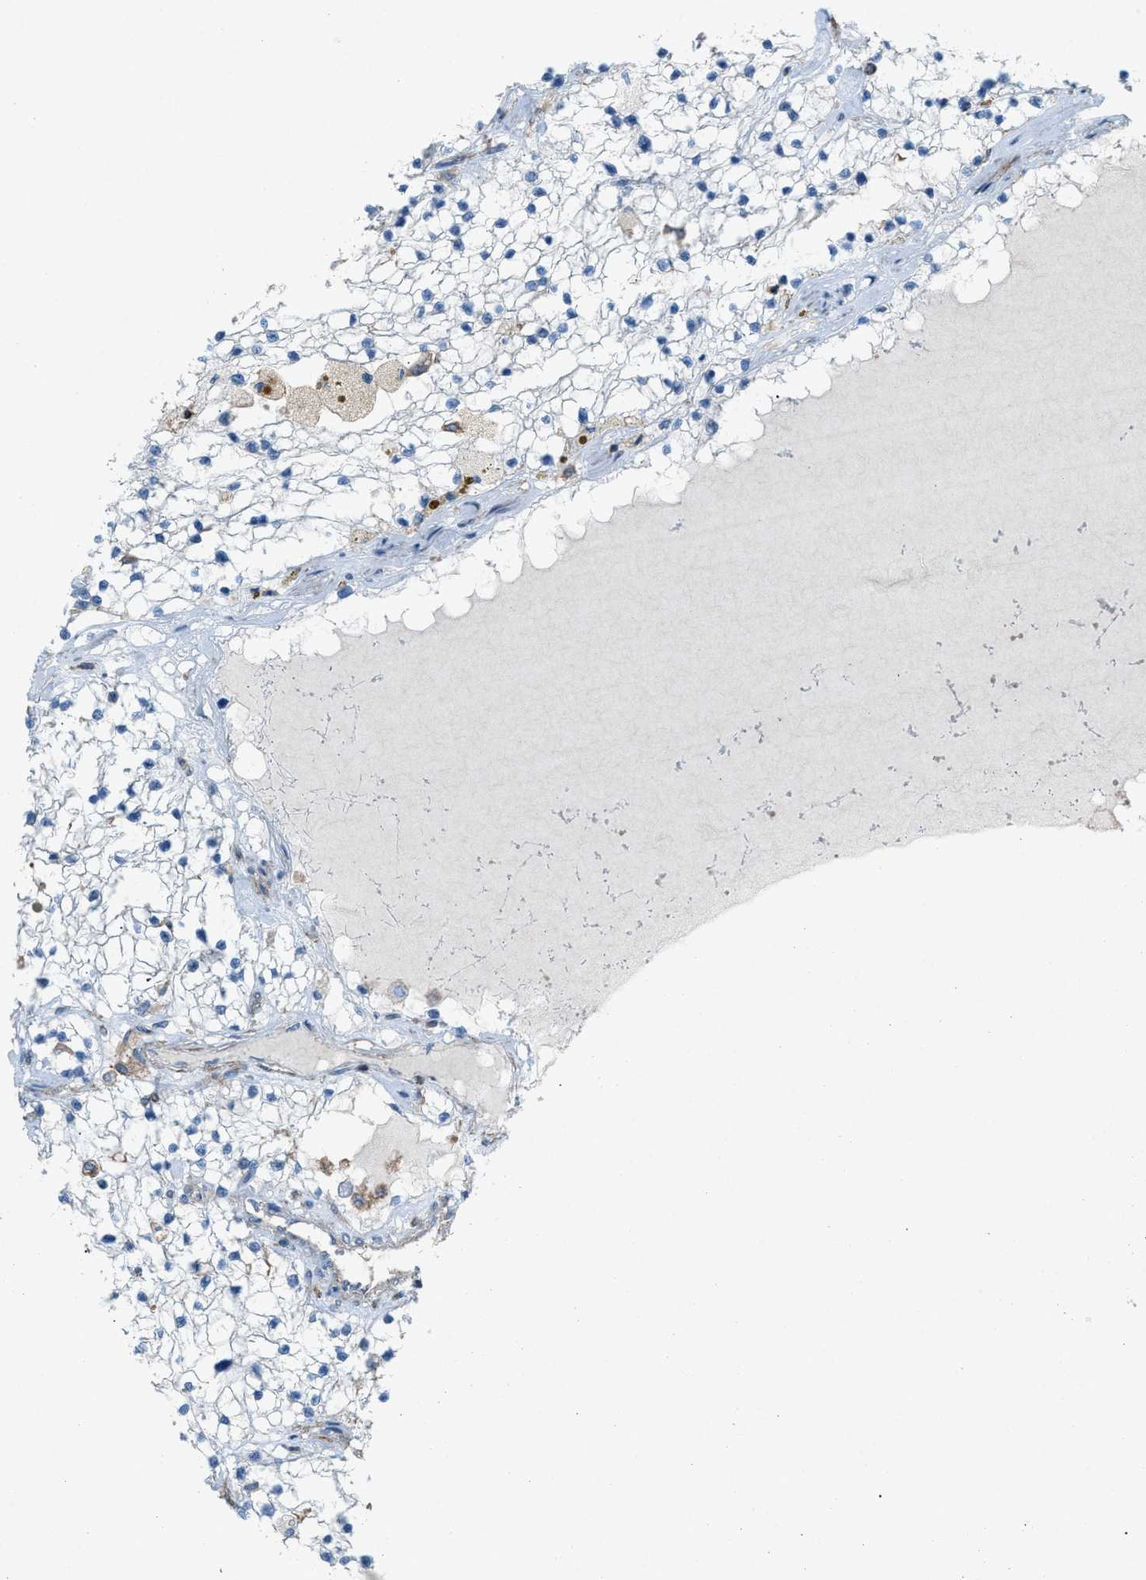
{"staining": {"intensity": "negative", "quantity": "none", "location": "none"}, "tissue": "renal cancer", "cell_type": "Tumor cells", "image_type": "cancer", "snomed": [{"axis": "morphology", "description": "Adenocarcinoma, NOS"}, {"axis": "topography", "description": "Kidney"}], "caption": "Immunohistochemical staining of renal adenocarcinoma shows no significant positivity in tumor cells.", "gene": "NCK2", "patient": {"sex": "male", "age": 68}}